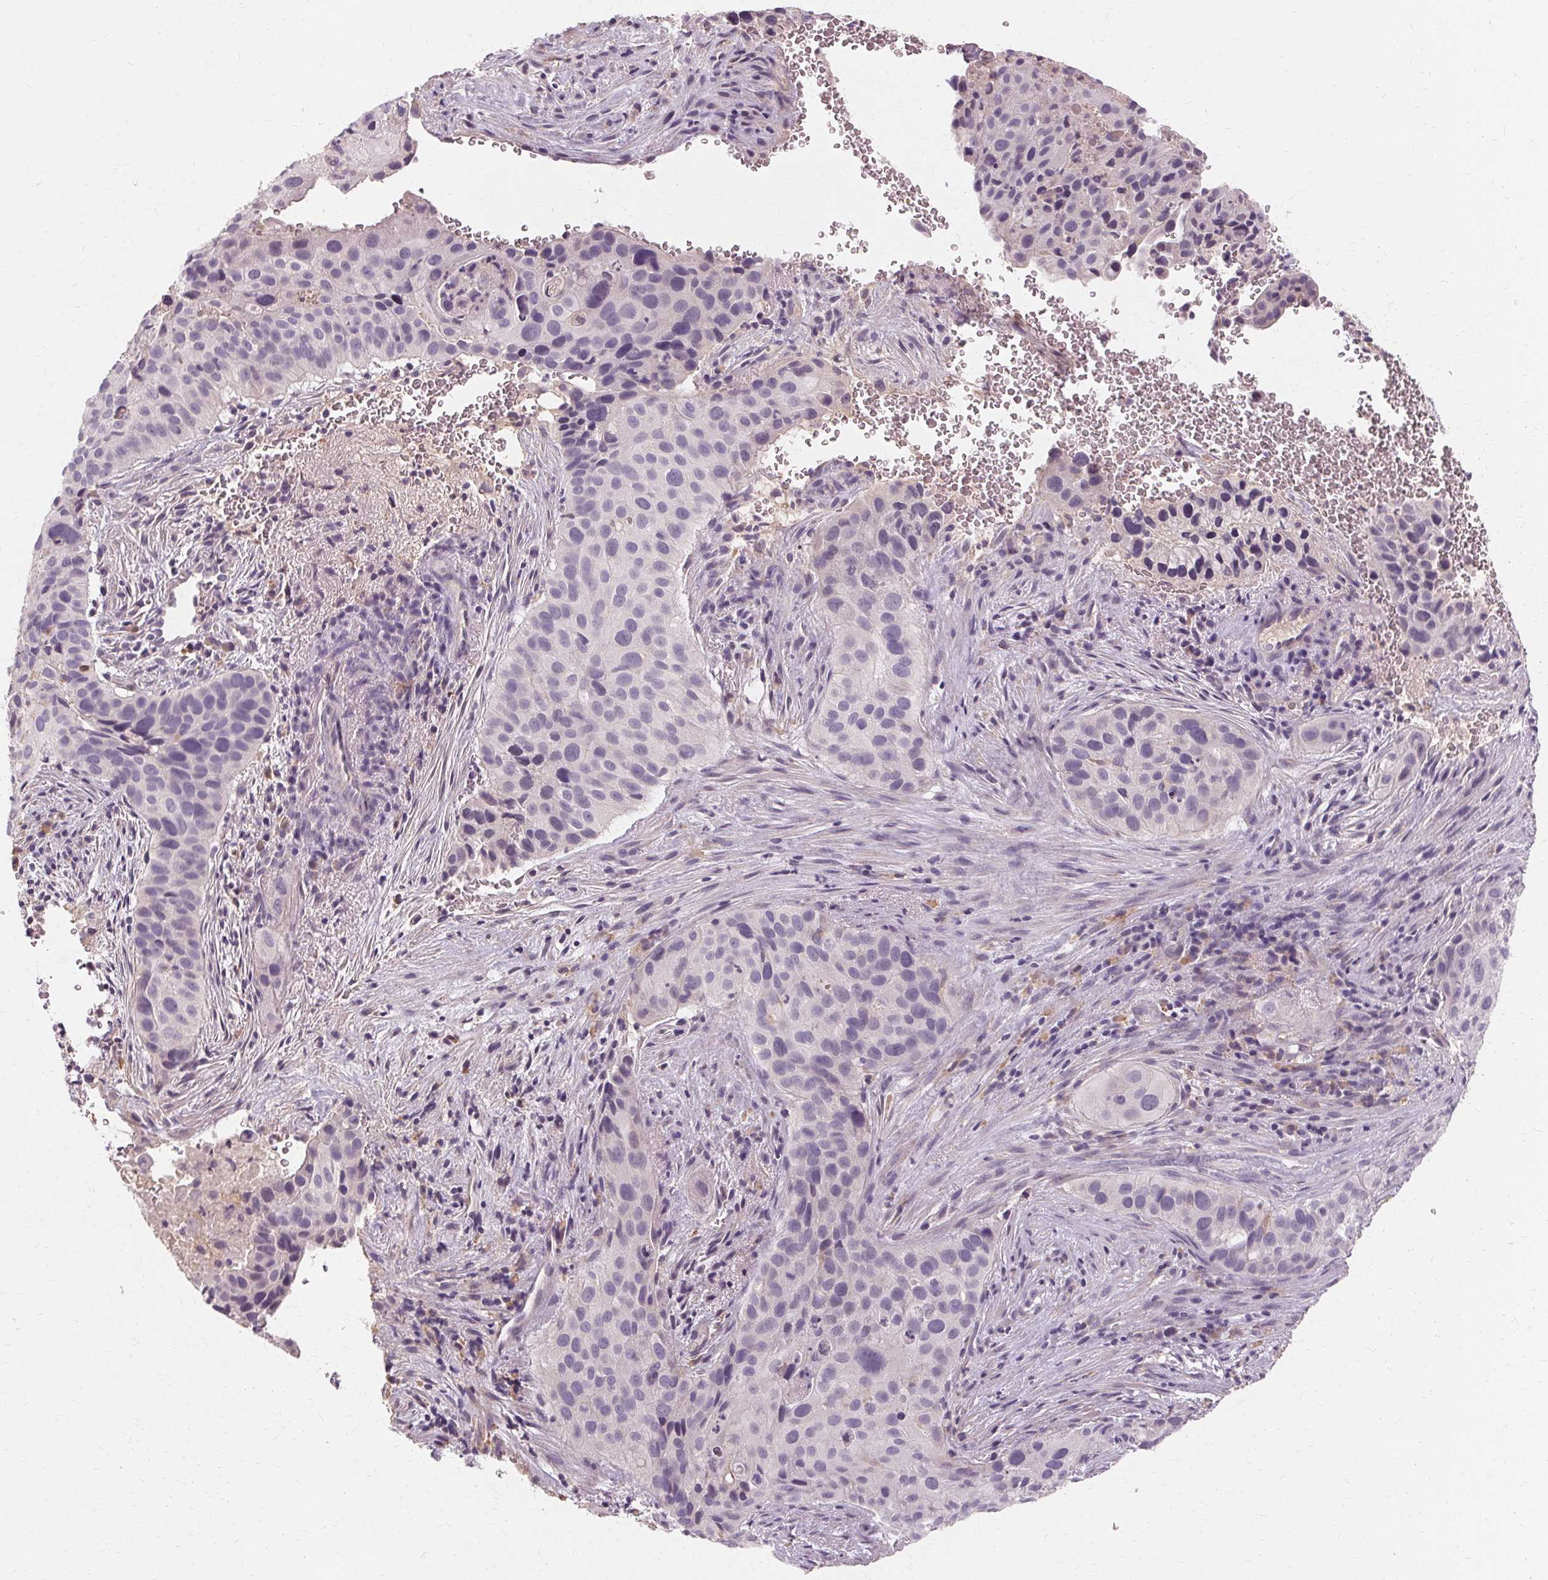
{"staining": {"intensity": "negative", "quantity": "none", "location": "none"}, "tissue": "cervical cancer", "cell_type": "Tumor cells", "image_type": "cancer", "snomed": [{"axis": "morphology", "description": "Squamous cell carcinoma, NOS"}, {"axis": "topography", "description": "Cervix"}], "caption": "Squamous cell carcinoma (cervical) was stained to show a protein in brown. There is no significant expression in tumor cells. (Stains: DAB (3,3'-diaminobenzidine) immunohistochemistry (IHC) with hematoxylin counter stain, Microscopy: brightfield microscopy at high magnification).", "gene": "IFNGR1", "patient": {"sex": "female", "age": 38}}